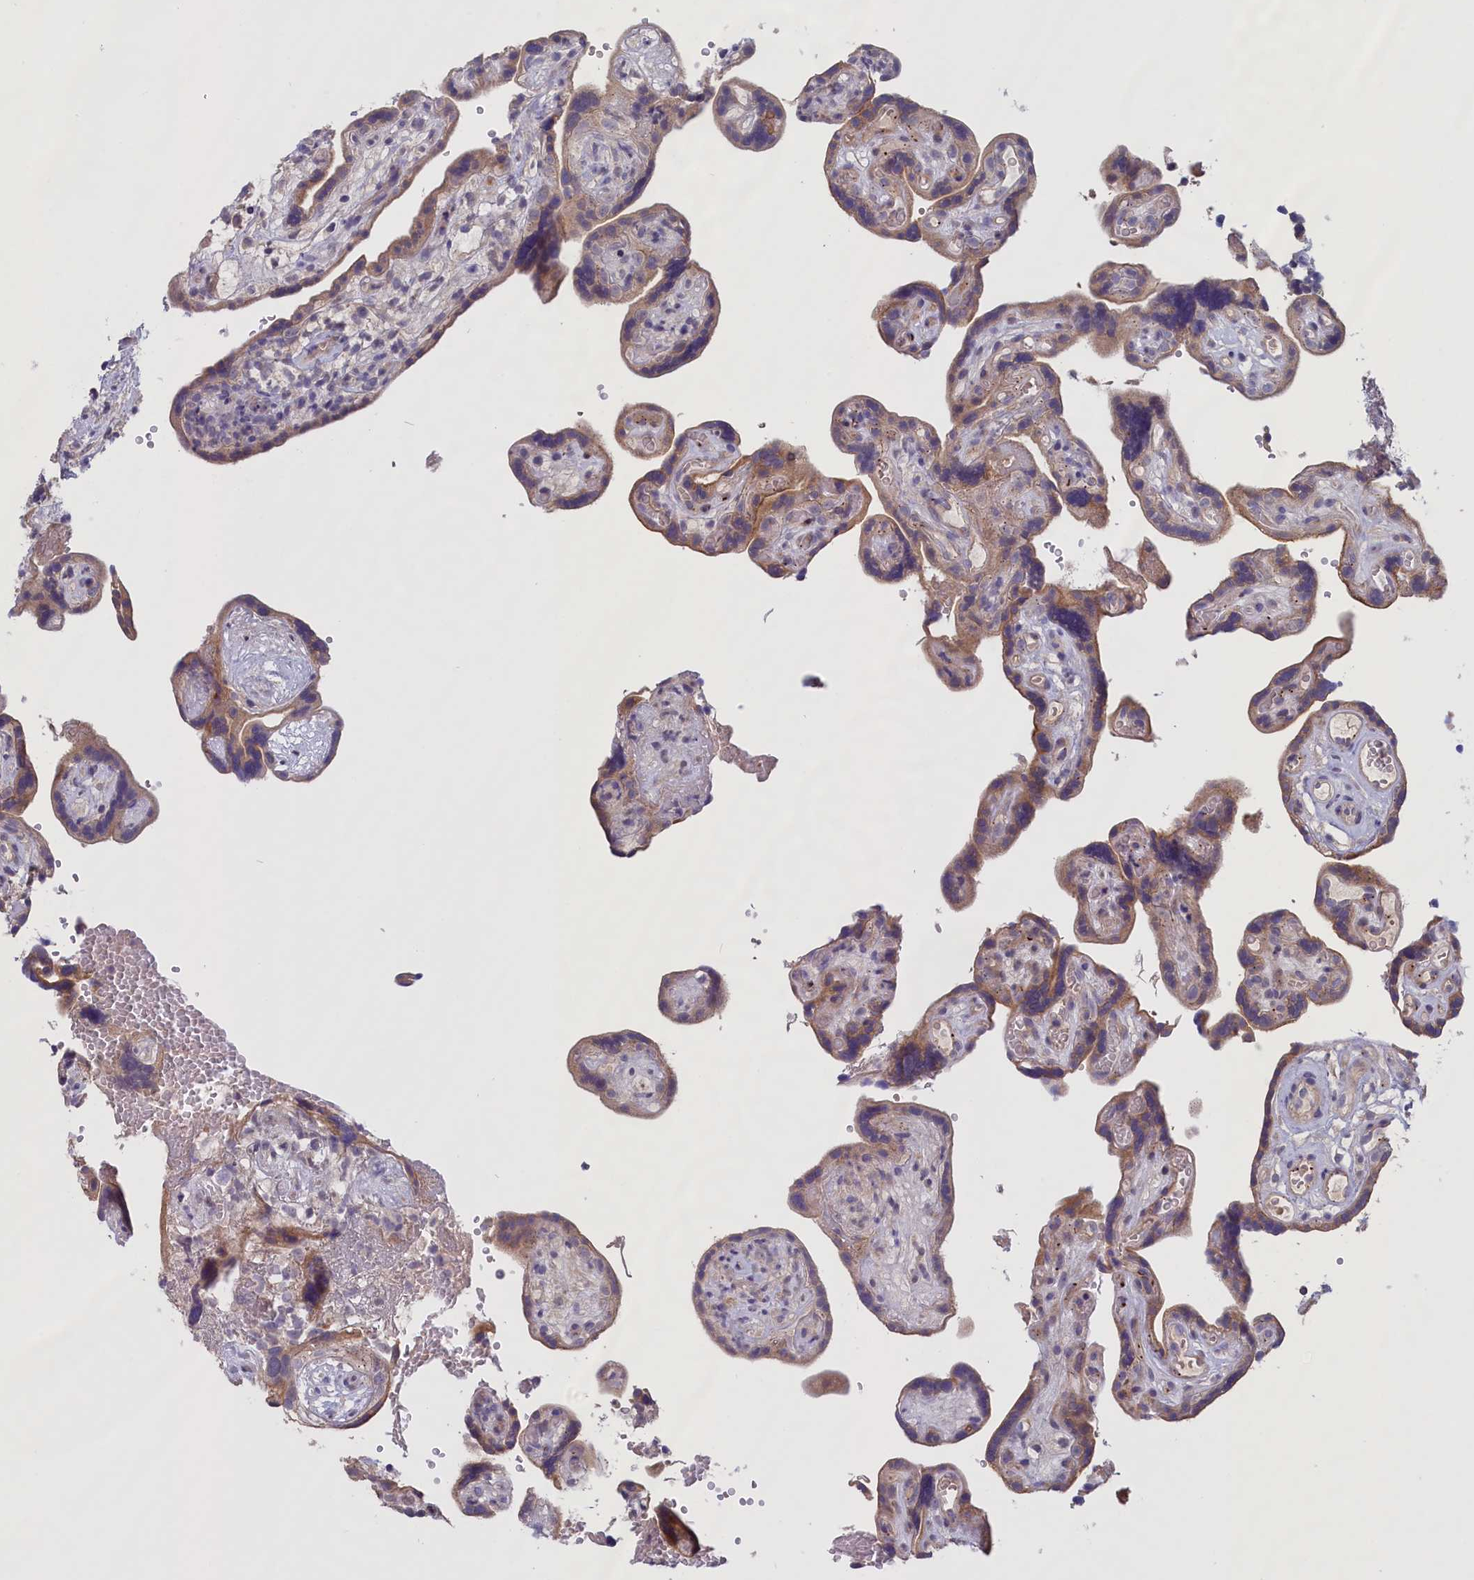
{"staining": {"intensity": "moderate", "quantity": "<25%", "location": "cytoplasmic/membranous"}, "tissue": "placenta", "cell_type": "Decidual cells", "image_type": "normal", "snomed": [{"axis": "morphology", "description": "Normal tissue, NOS"}, {"axis": "topography", "description": "Placenta"}], "caption": "IHC (DAB (3,3'-diaminobenzidine)) staining of unremarkable placenta demonstrates moderate cytoplasmic/membranous protein staining in approximately <25% of decidual cells.", "gene": "IGFALS", "patient": {"sex": "female", "age": 30}}